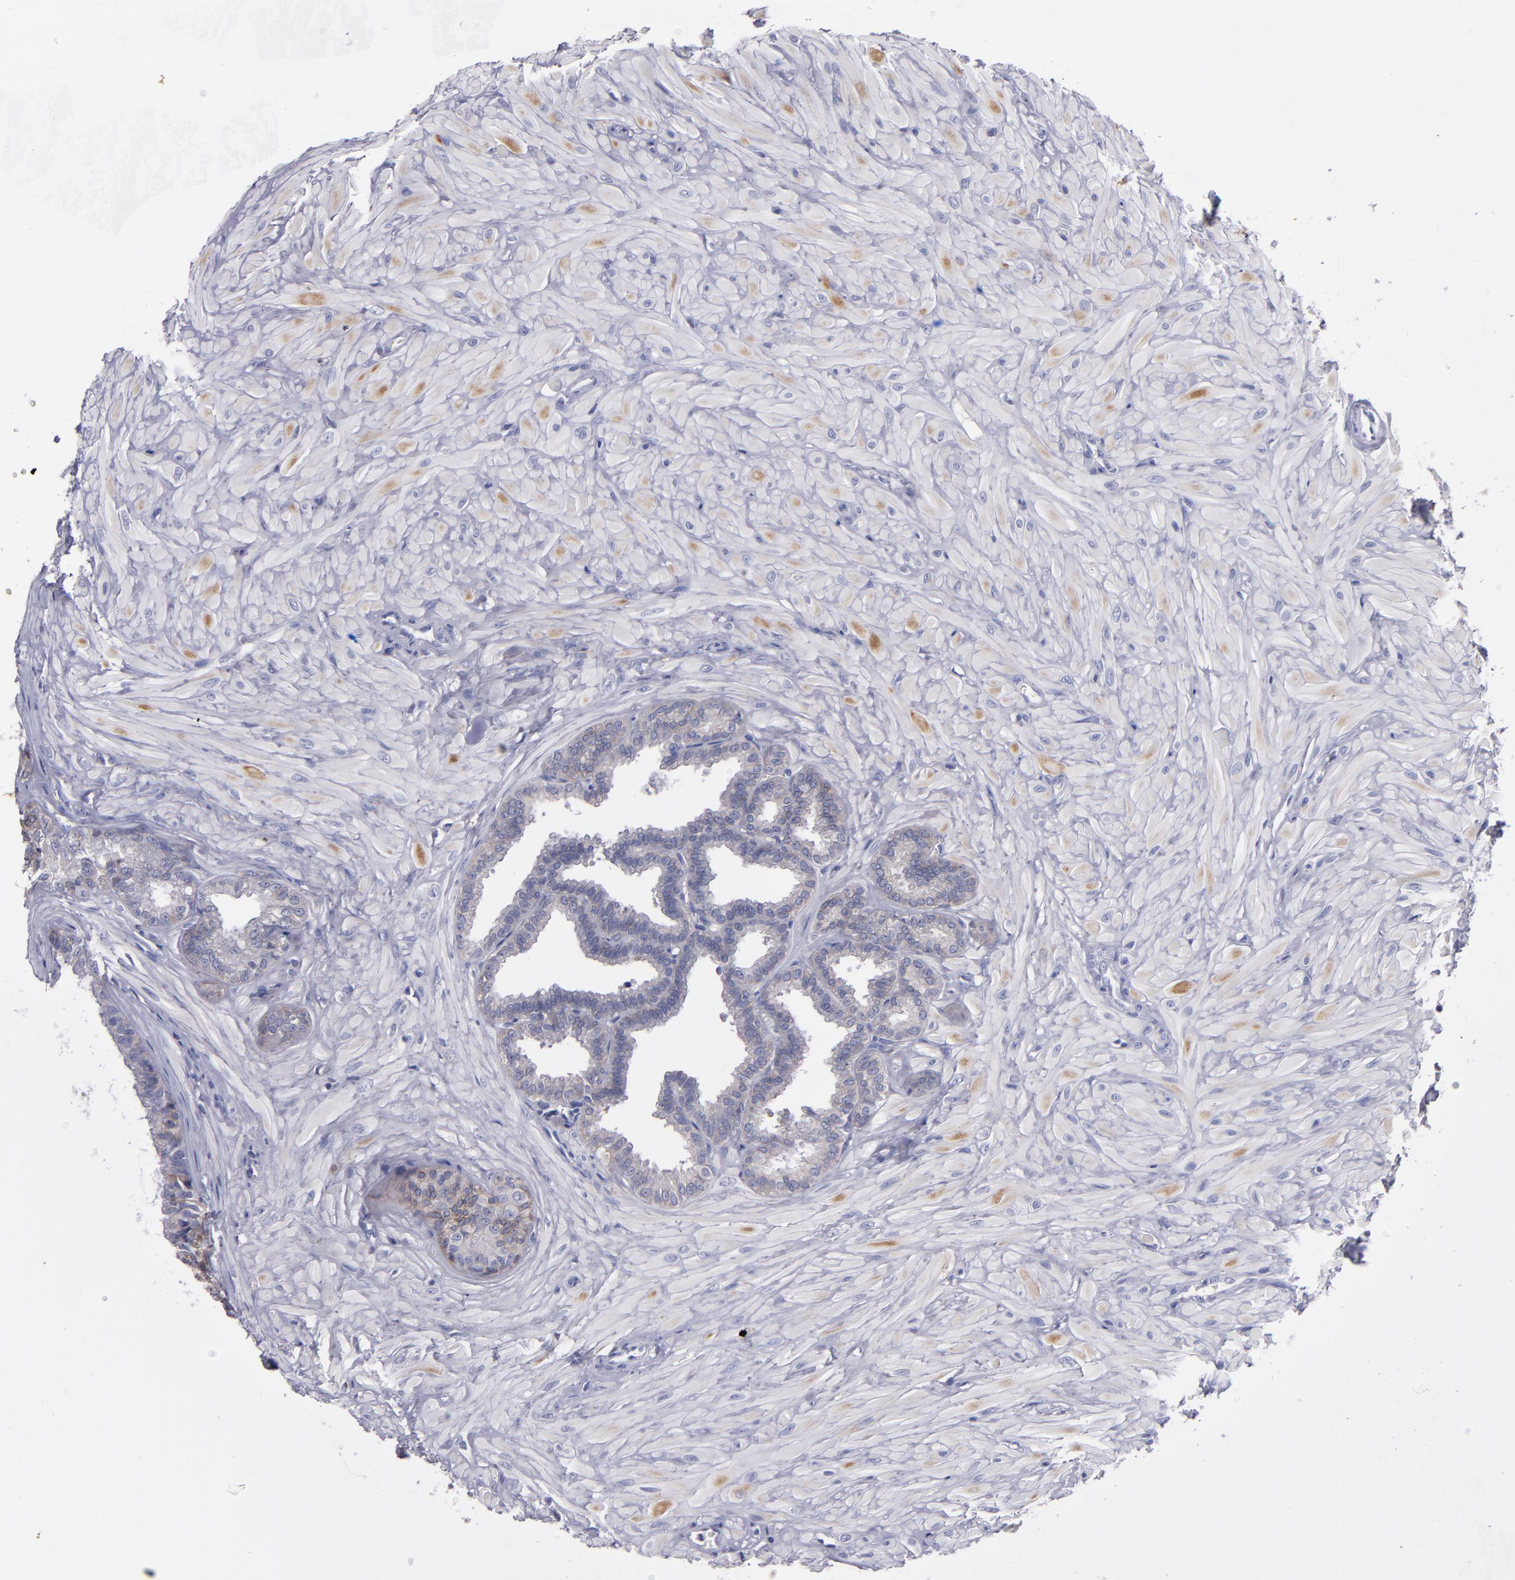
{"staining": {"intensity": "weak", "quantity": ">75%", "location": "cytoplasmic/membranous"}, "tissue": "seminal vesicle", "cell_type": "Glandular cells", "image_type": "normal", "snomed": [{"axis": "morphology", "description": "Normal tissue, NOS"}, {"axis": "topography", "description": "Seminal veicle"}], "caption": "This histopathology image displays unremarkable seminal vesicle stained with immunohistochemistry (IHC) to label a protein in brown. The cytoplasmic/membranous of glandular cells show weak positivity for the protein. Nuclei are counter-stained blue.", "gene": "CDH3", "patient": {"sex": "male", "age": 26}}